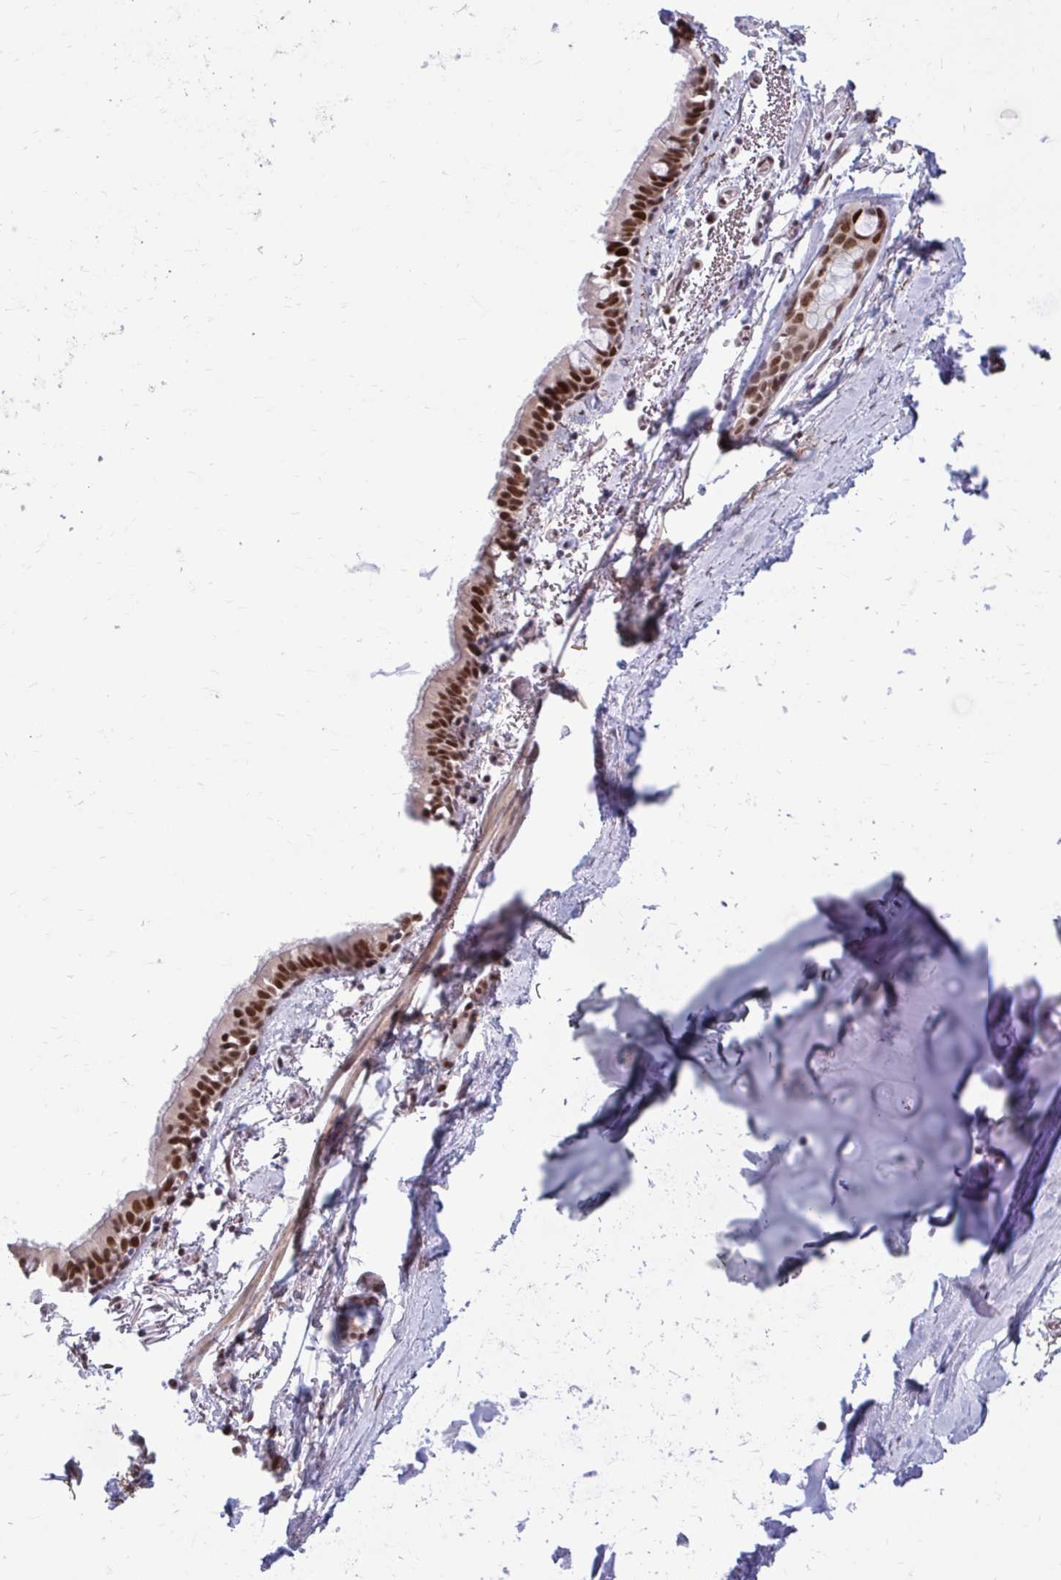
{"staining": {"intensity": "weak", "quantity": "<25%", "location": "nuclear"}, "tissue": "adipose tissue", "cell_type": "Adipocytes", "image_type": "normal", "snomed": [{"axis": "morphology", "description": "Normal tissue, NOS"}, {"axis": "topography", "description": "Cartilage tissue"}, {"axis": "topography", "description": "Bronchus"}, {"axis": "topography", "description": "Peripheral nerve tissue"}], "caption": "Adipose tissue was stained to show a protein in brown. There is no significant expression in adipocytes. (DAB (3,3'-diaminobenzidine) immunohistochemistry (IHC) visualized using brightfield microscopy, high magnification).", "gene": "PSME4", "patient": {"sex": "male", "age": 67}}